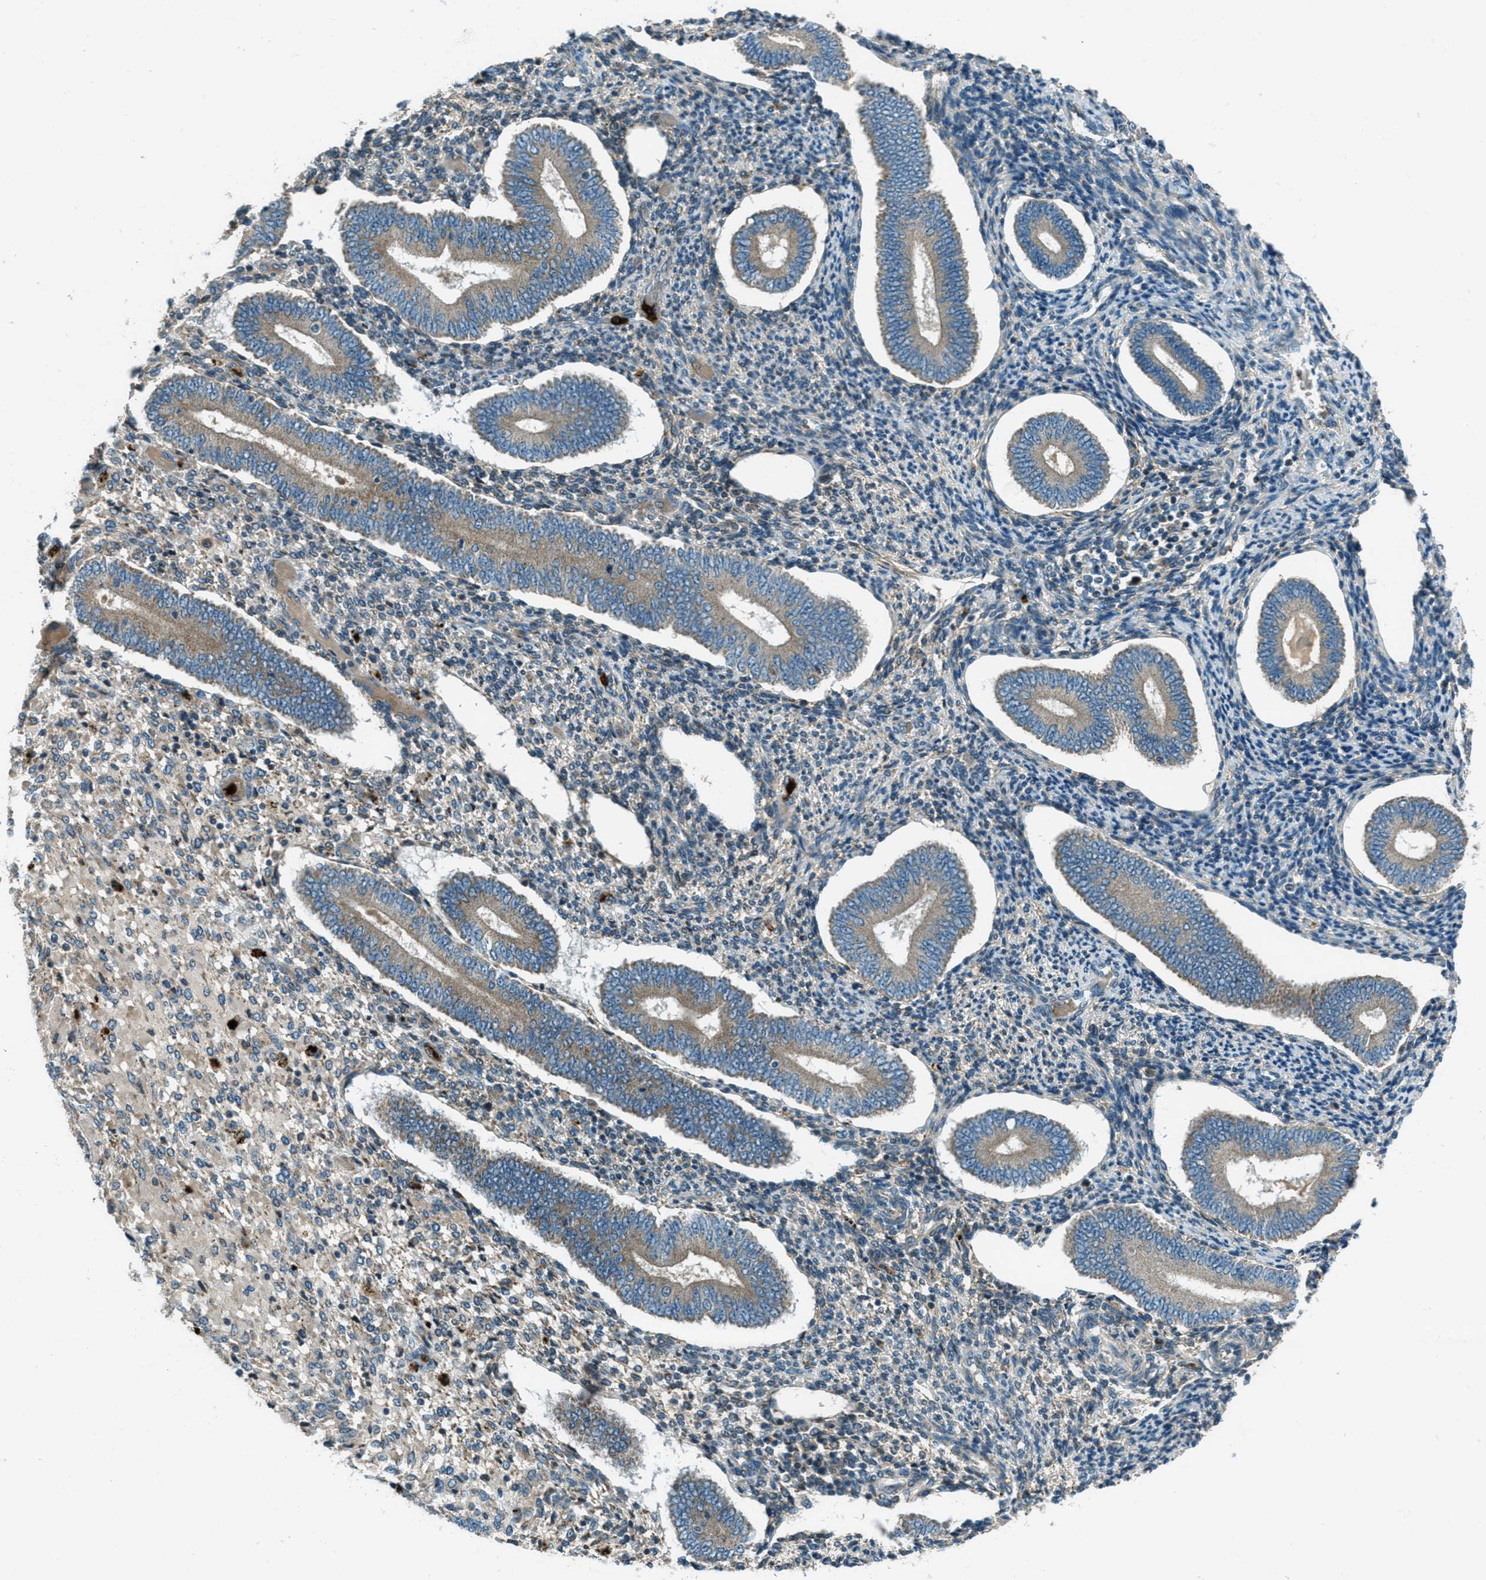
{"staining": {"intensity": "weak", "quantity": "<25%", "location": "cytoplasmic/membranous"}, "tissue": "endometrium", "cell_type": "Cells in endometrial stroma", "image_type": "normal", "snomed": [{"axis": "morphology", "description": "Normal tissue, NOS"}, {"axis": "topography", "description": "Endometrium"}], "caption": "A micrograph of endometrium stained for a protein exhibits no brown staining in cells in endometrial stroma. (DAB (3,3'-diaminobenzidine) IHC with hematoxylin counter stain).", "gene": "FAR1", "patient": {"sex": "female", "age": 42}}